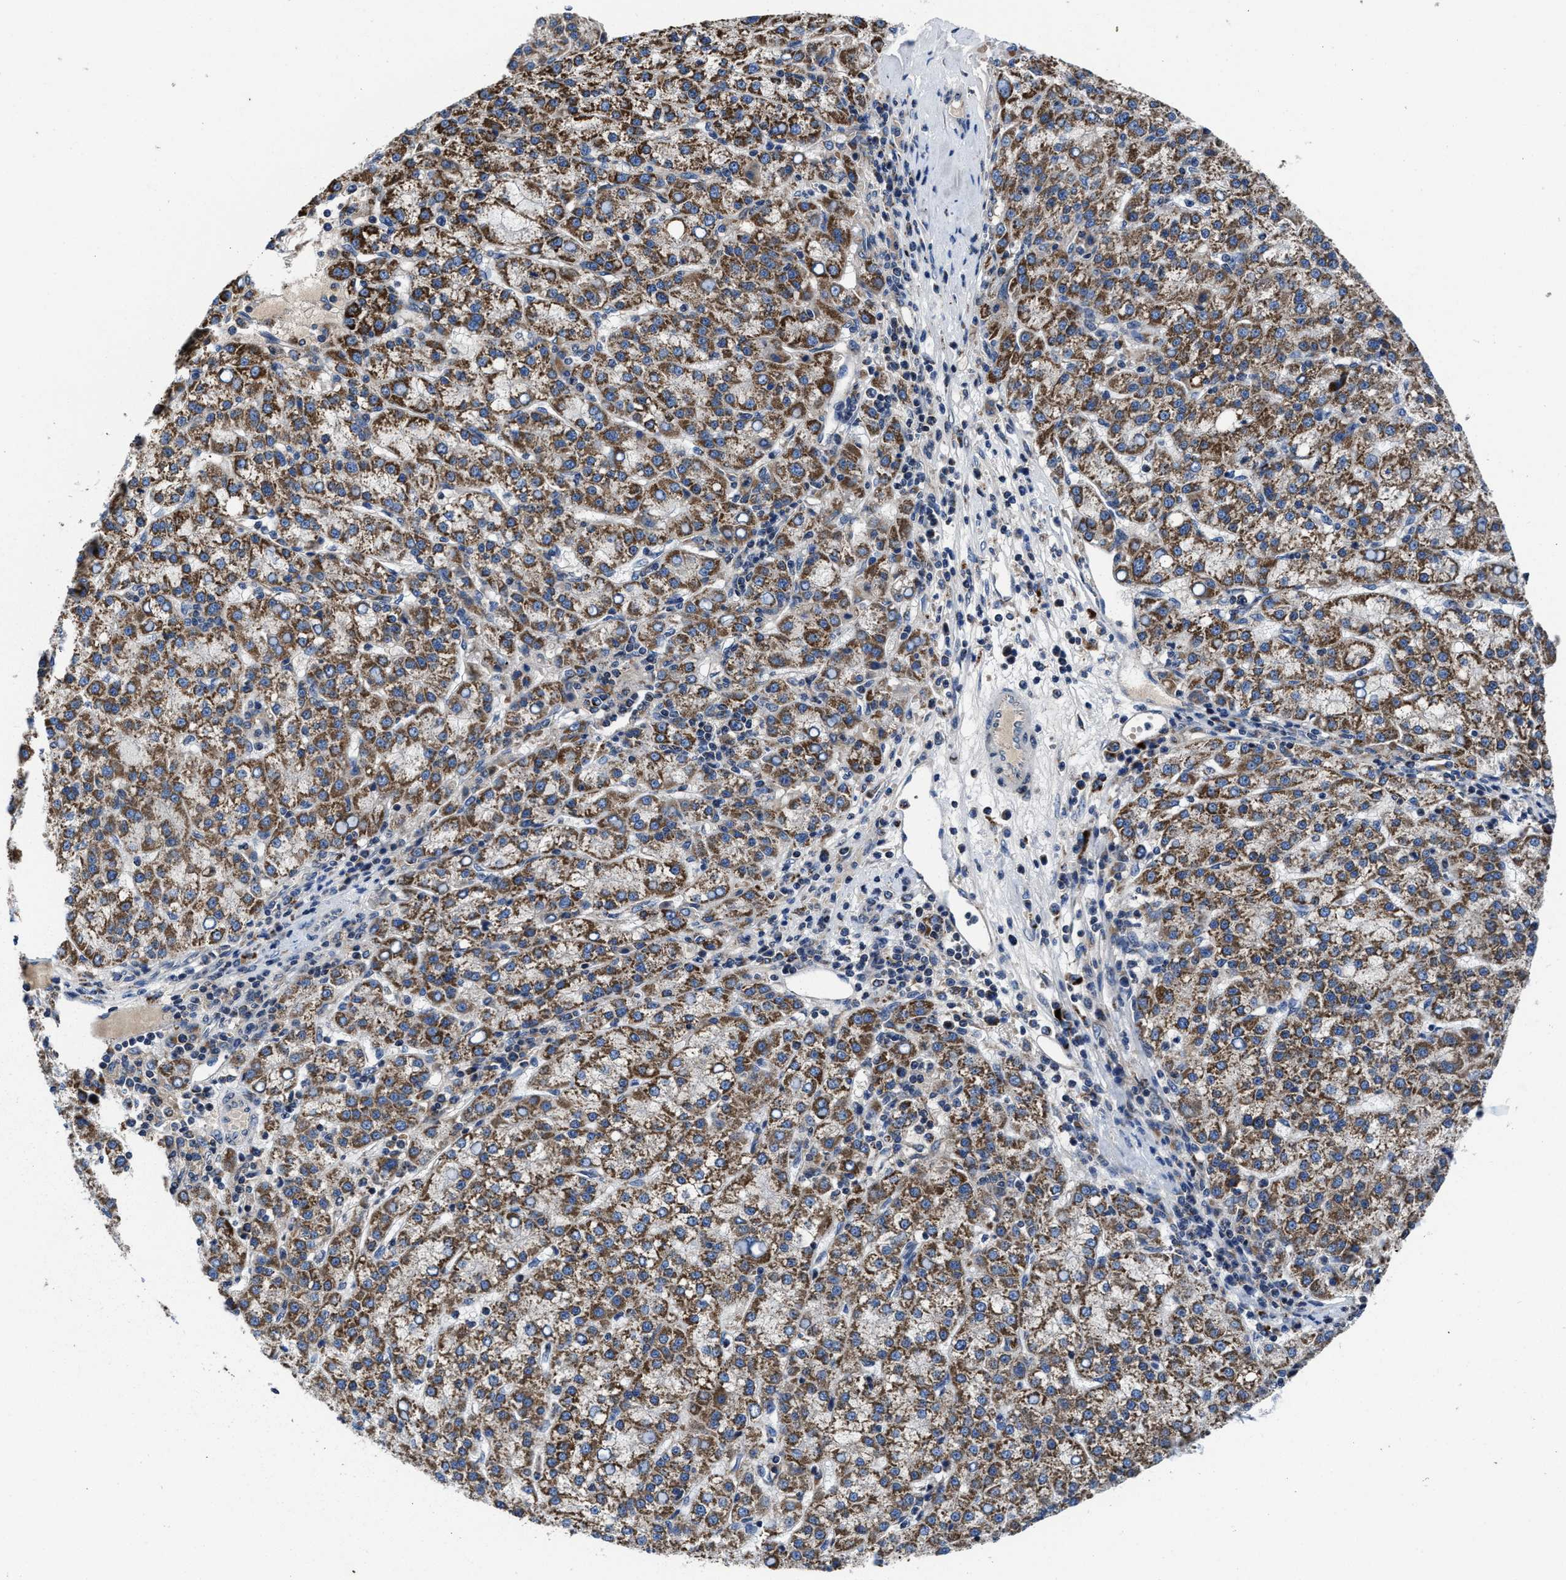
{"staining": {"intensity": "strong", "quantity": ">75%", "location": "cytoplasmic/membranous"}, "tissue": "liver cancer", "cell_type": "Tumor cells", "image_type": "cancer", "snomed": [{"axis": "morphology", "description": "Carcinoma, Hepatocellular, NOS"}, {"axis": "topography", "description": "Liver"}], "caption": "The micrograph shows a brown stain indicating the presence of a protein in the cytoplasmic/membranous of tumor cells in hepatocellular carcinoma (liver).", "gene": "CACNA1D", "patient": {"sex": "female", "age": 58}}